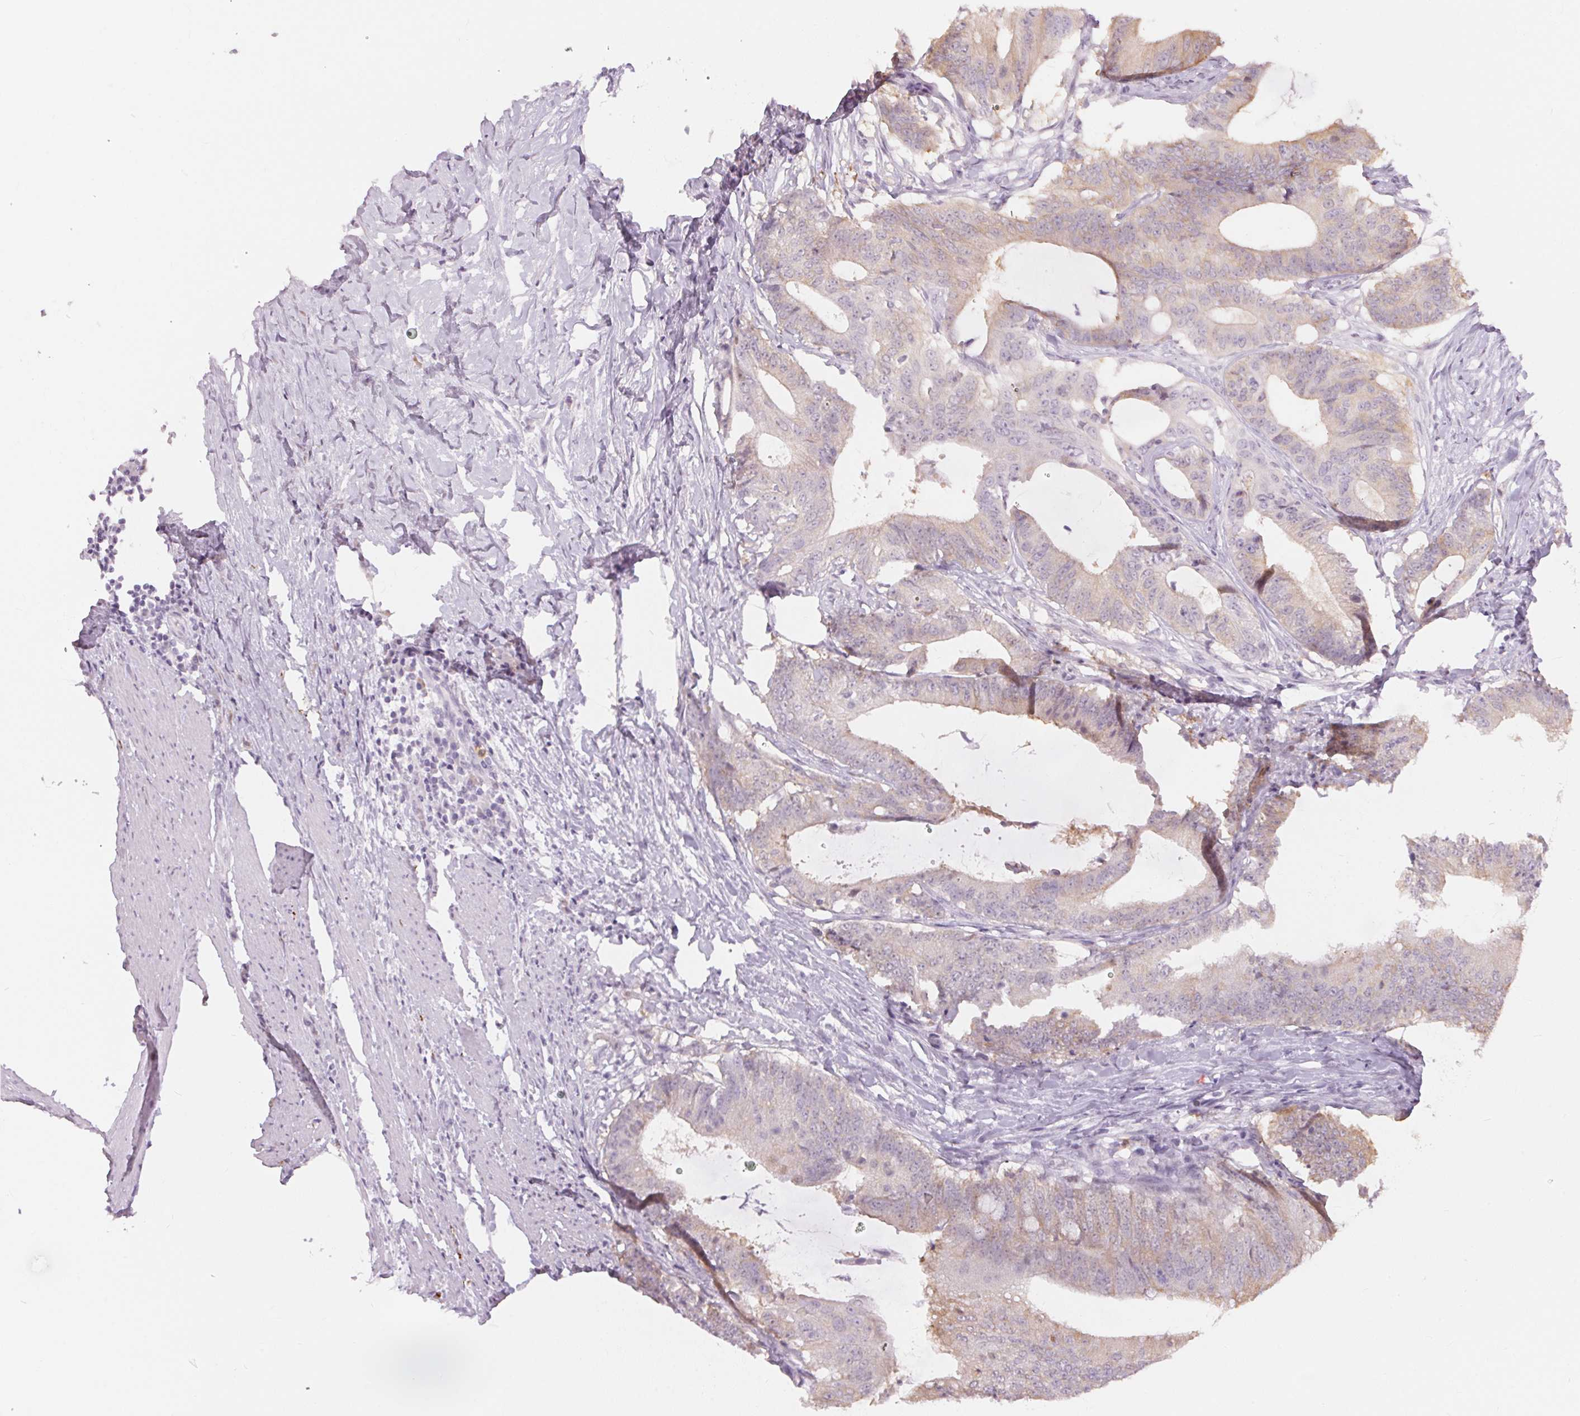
{"staining": {"intensity": "weak", "quantity": "<25%", "location": "cytoplasmic/membranous"}, "tissue": "colorectal cancer", "cell_type": "Tumor cells", "image_type": "cancer", "snomed": [{"axis": "morphology", "description": "Adenocarcinoma, NOS"}, {"axis": "topography", "description": "Colon"}], "caption": "Immunohistochemistry image of colorectal cancer (adenocarcinoma) stained for a protein (brown), which shows no staining in tumor cells.", "gene": "CADPS", "patient": {"sex": "female", "age": 43}}